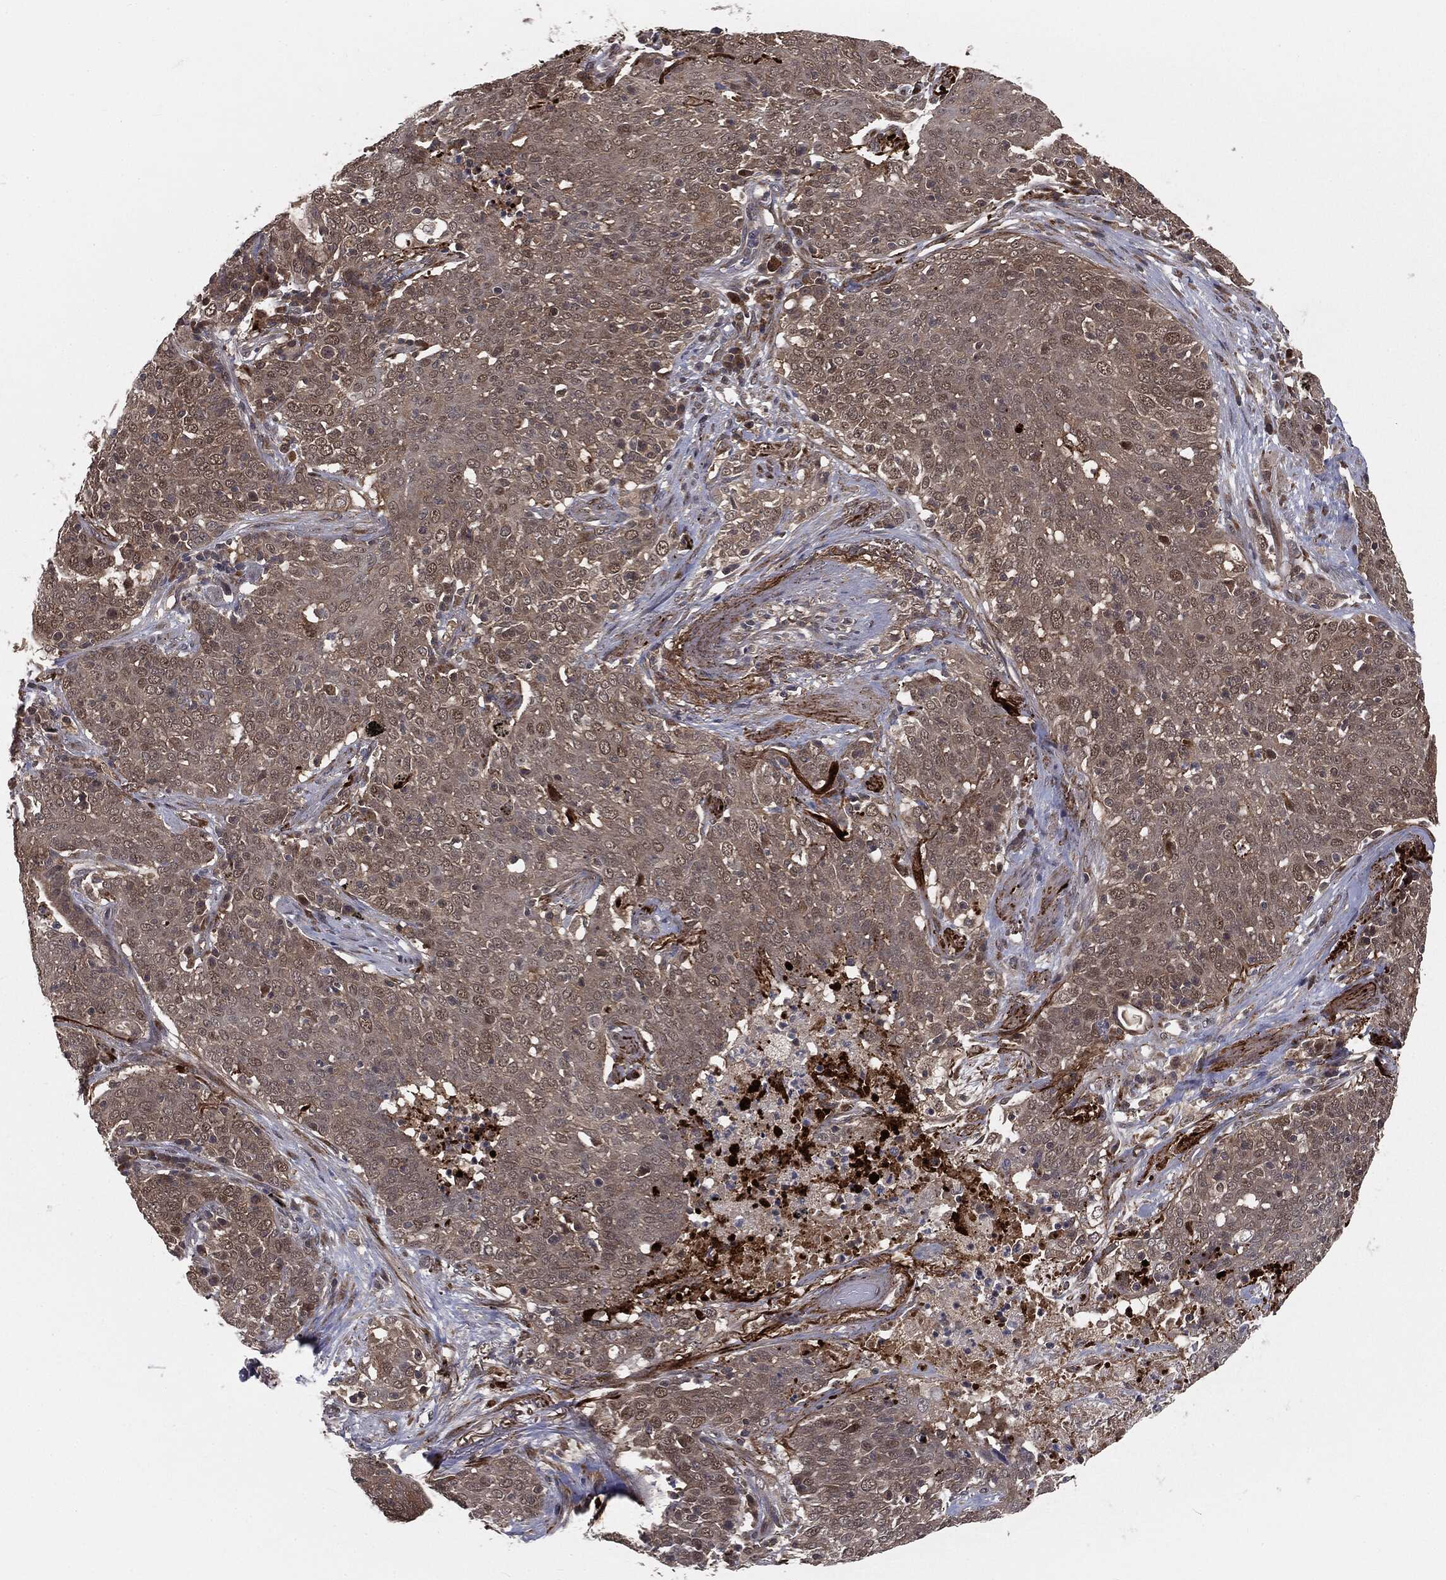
{"staining": {"intensity": "negative", "quantity": "none", "location": "none"}, "tissue": "lung cancer", "cell_type": "Tumor cells", "image_type": "cancer", "snomed": [{"axis": "morphology", "description": "Squamous cell carcinoma, NOS"}, {"axis": "topography", "description": "Lung"}], "caption": "Histopathology image shows no protein expression in tumor cells of lung cancer tissue.", "gene": "FBXO7", "patient": {"sex": "male", "age": 82}}